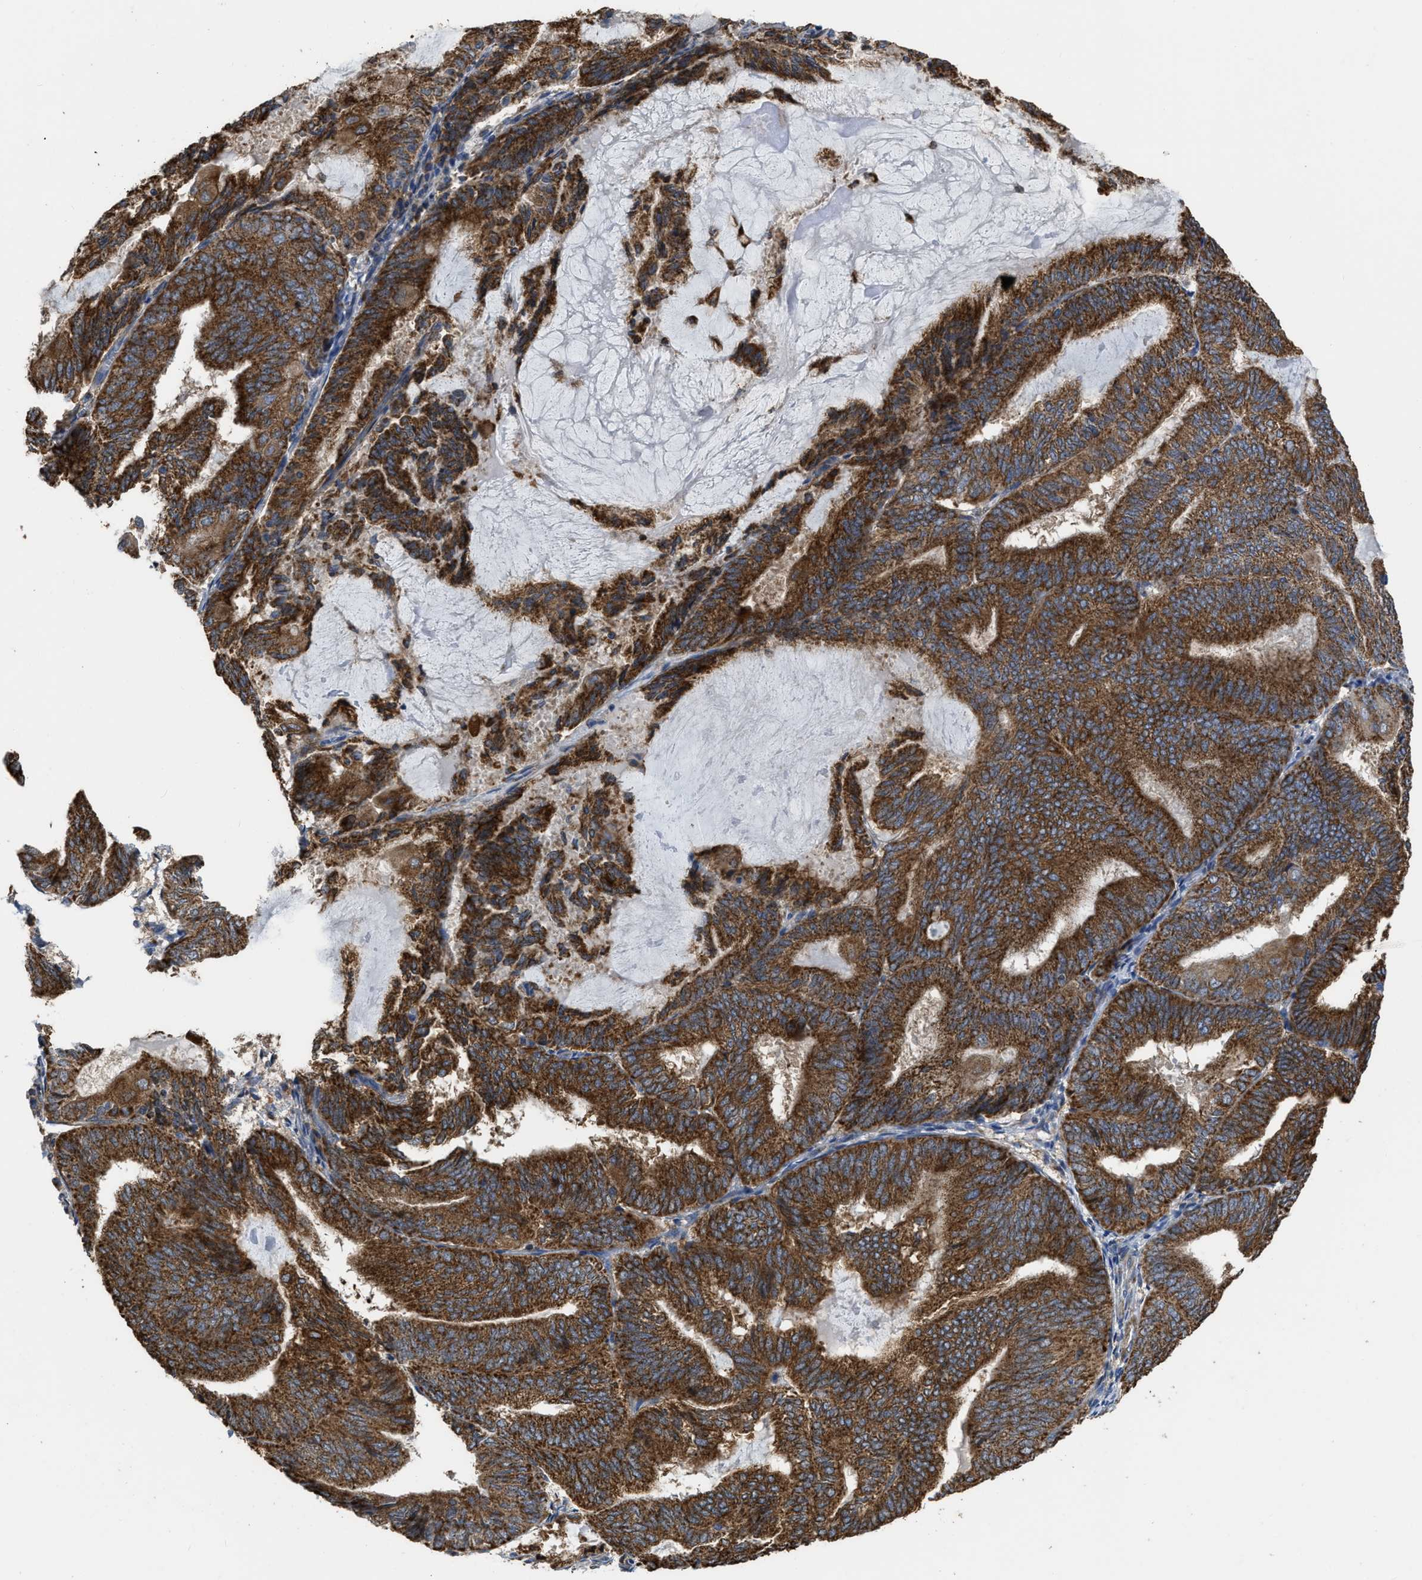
{"staining": {"intensity": "strong", "quantity": ">75%", "location": "cytoplasmic/membranous"}, "tissue": "endometrial cancer", "cell_type": "Tumor cells", "image_type": "cancer", "snomed": [{"axis": "morphology", "description": "Adenocarcinoma, NOS"}, {"axis": "topography", "description": "Endometrium"}], "caption": "Immunohistochemical staining of endometrial adenocarcinoma exhibits high levels of strong cytoplasmic/membranous expression in approximately >75% of tumor cells. (Brightfield microscopy of DAB IHC at high magnification).", "gene": "AK2", "patient": {"sex": "female", "age": 81}}